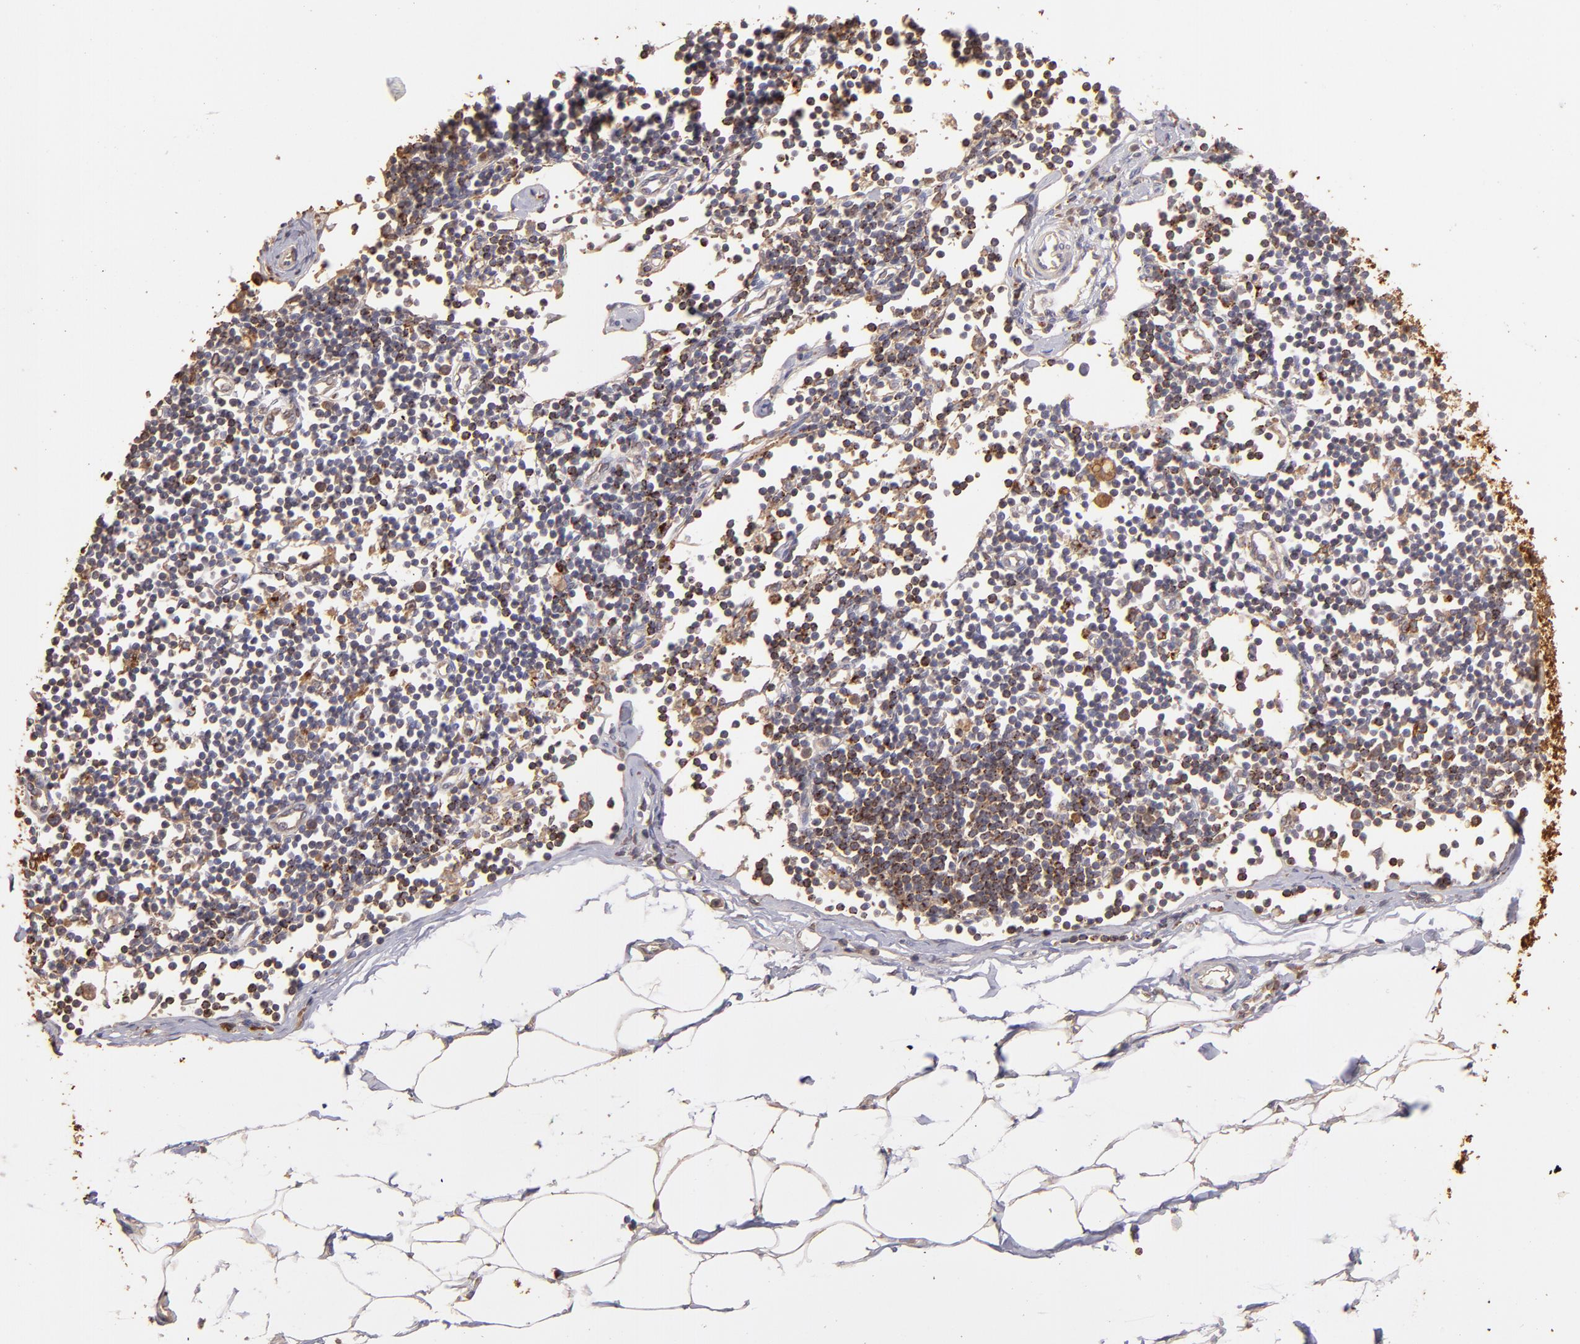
{"staining": {"intensity": "moderate", "quantity": "25%-75%", "location": "cytoplasmic/membranous"}, "tissue": "adipose tissue", "cell_type": "Adipocytes", "image_type": "normal", "snomed": [{"axis": "morphology", "description": "Normal tissue, NOS"}, {"axis": "morphology", "description": "Adenocarcinoma, NOS"}, {"axis": "topography", "description": "Colon"}, {"axis": "topography", "description": "Peripheral nerve tissue"}], "caption": "Immunohistochemical staining of normal adipose tissue exhibits medium levels of moderate cytoplasmic/membranous positivity in approximately 25%-75% of adipocytes. Using DAB (3,3'-diaminobenzidine) (brown) and hematoxylin (blue) stains, captured at high magnification using brightfield microscopy.", "gene": "SRRD", "patient": {"sex": "male", "age": 14}}